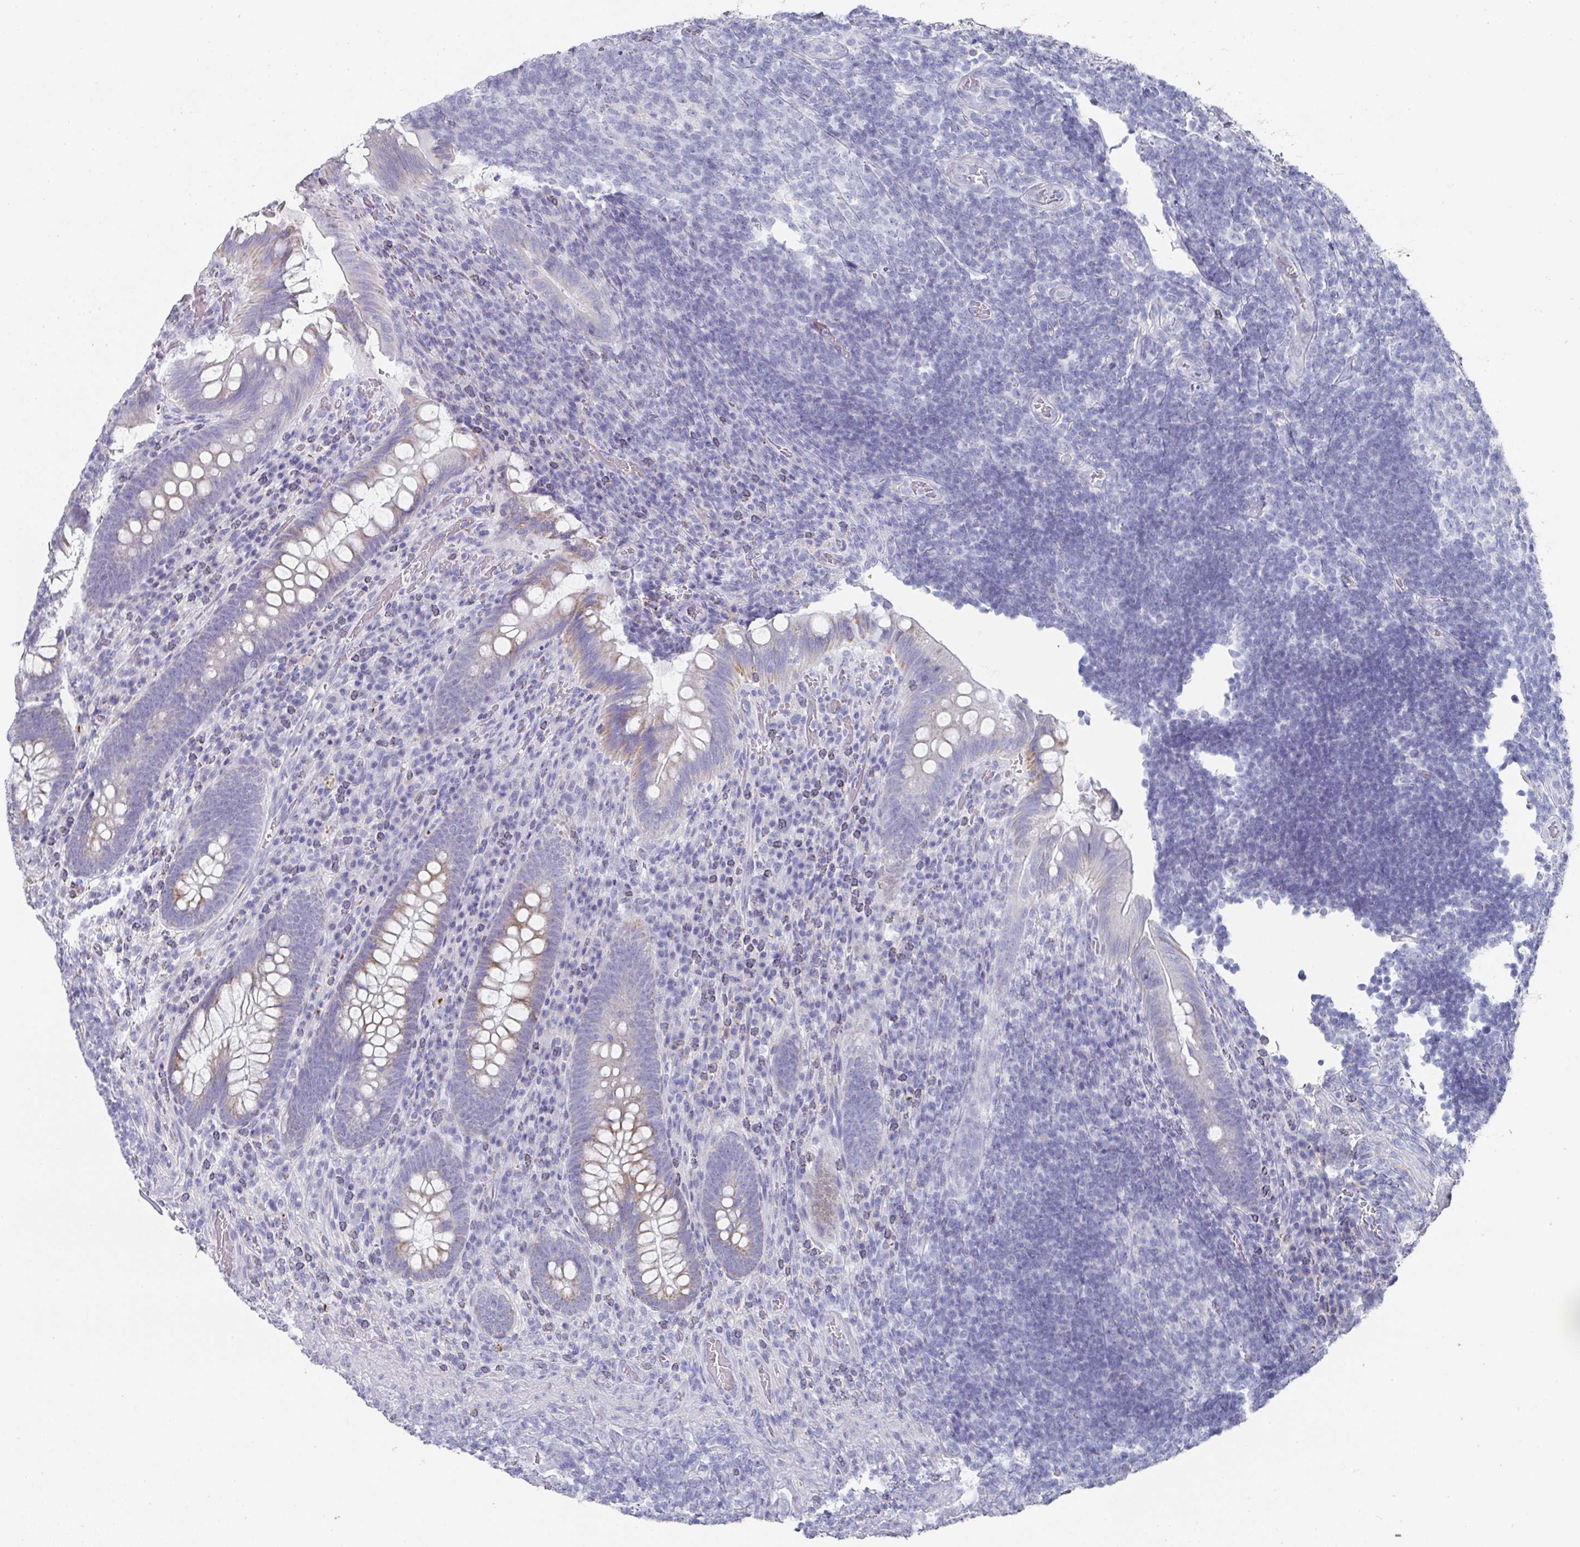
{"staining": {"intensity": "moderate", "quantity": "<25%", "location": "cytoplasmic/membranous"}, "tissue": "appendix", "cell_type": "Glandular cells", "image_type": "normal", "snomed": [{"axis": "morphology", "description": "Normal tissue, NOS"}, {"axis": "topography", "description": "Appendix"}], "caption": "An immunohistochemistry (IHC) image of benign tissue is shown. Protein staining in brown highlights moderate cytoplasmic/membranous positivity in appendix within glandular cells. (Brightfield microscopy of DAB IHC at high magnification).", "gene": "SETBP1", "patient": {"sex": "female", "age": 43}}